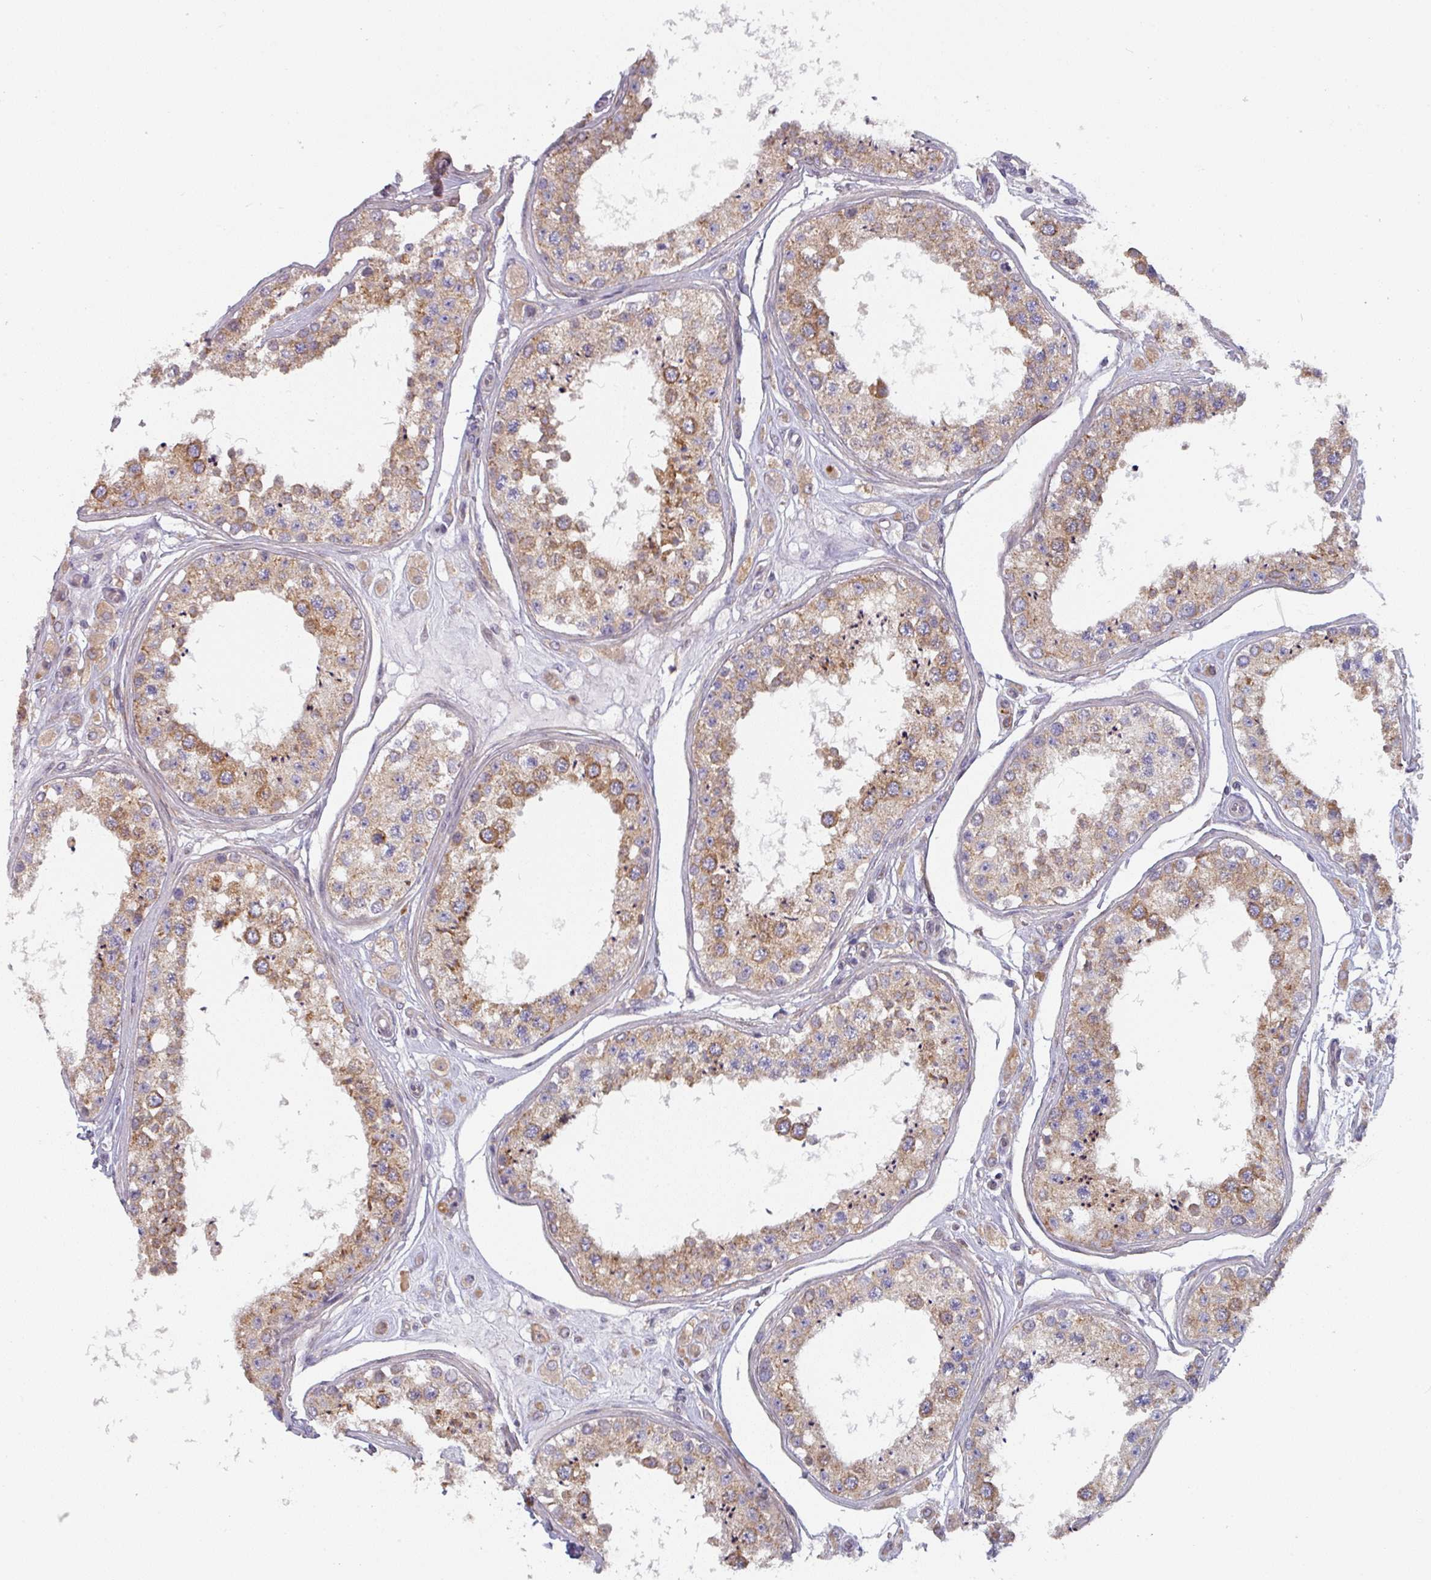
{"staining": {"intensity": "moderate", "quantity": ">75%", "location": "cytoplasmic/membranous"}, "tissue": "testis", "cell_type": "Cells in seminiferous ducts", "image_type": "normal", "snomed": [{"axis": "morphology", "description": "Normal tissue, NOS"}, {"axis": "topography", "description": "Testis"}], "caption": "Immunohistochemistry histopathology image of unremarkable testis stained for a protein (brown), which demonstrates medium levels of moderate cytoplasmic/membranous positivity in approximately >75% of cells in seminiferous ducts.", "gene": "TAPT1", "patient": {"sex": "male", "age": 25}}